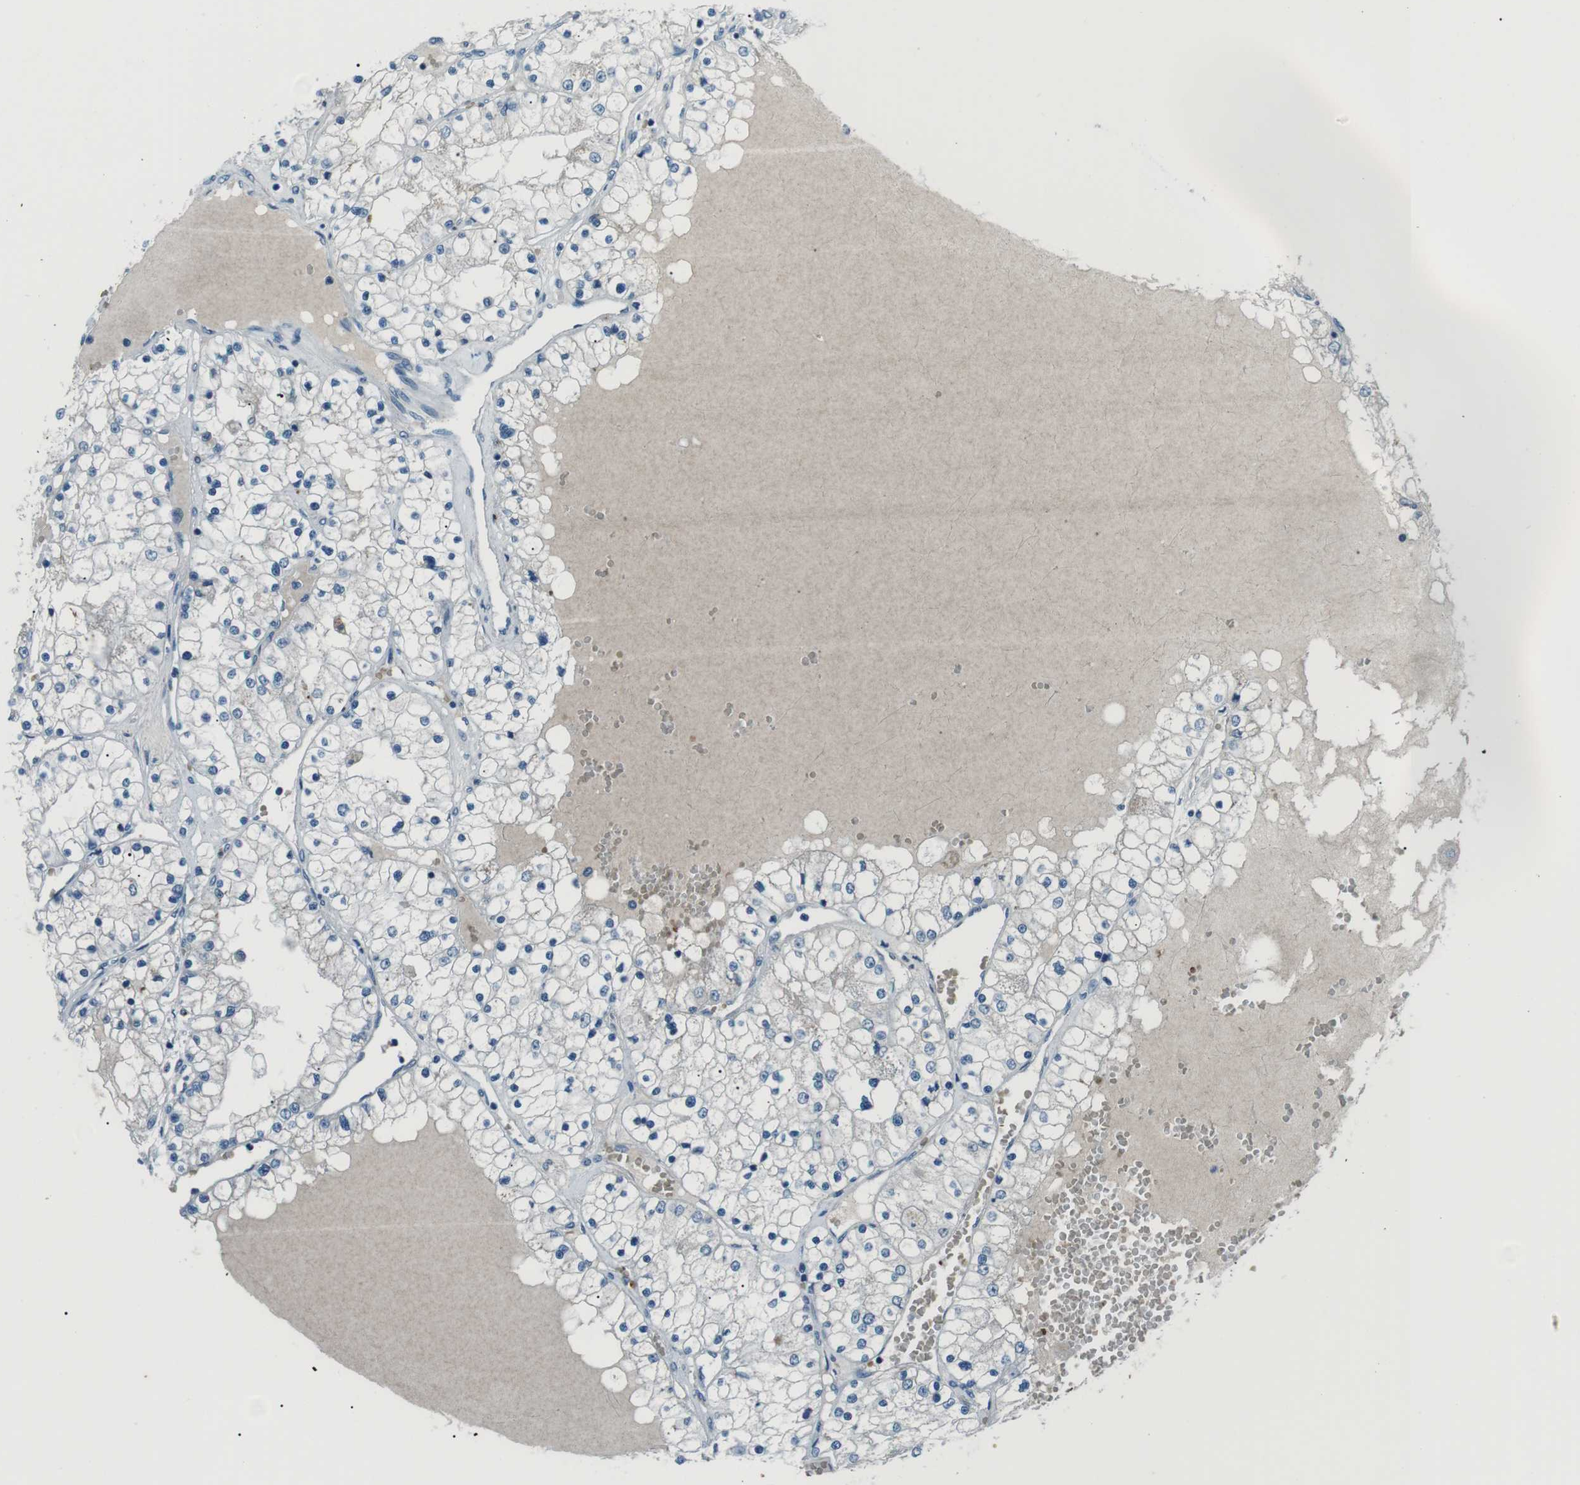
{"staining": {"intensity": "negative", "quantity": "none", "location": "none"}, "tissue": "renal cancer", "cell_type": "Tumor cells", "image_type": "cancer", "snomed": [{"axis": "morphology", "description": "Adenocarcinoma, NOS"}, {"axis": "topography", "description": "Kidney"}], "caption": "This is an immunohistochemistry (IHC) photomicrograph of renal cancer. There is no staining in tumor cells.", "gene": "ST6GAL1", "patient": {"sex": "male", "age": 68}}